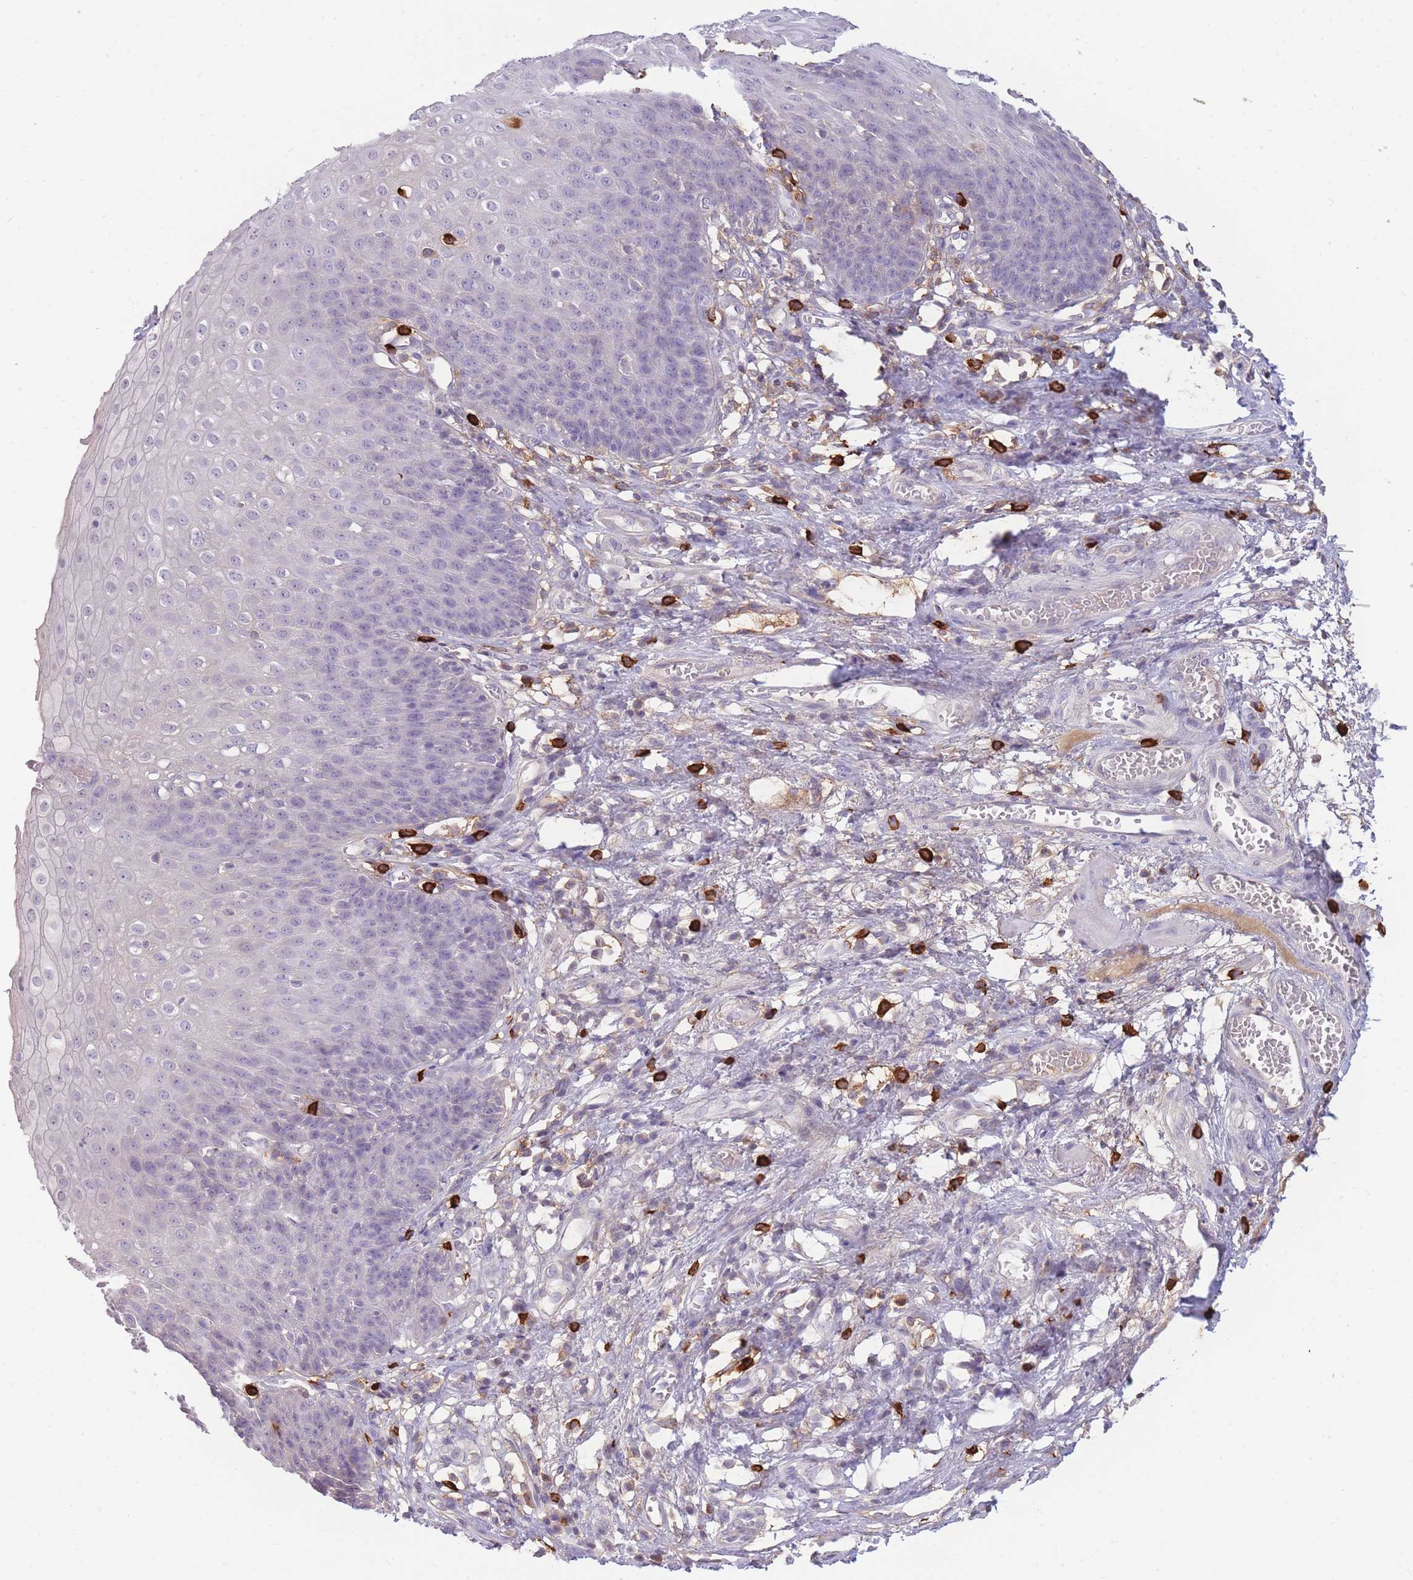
{"staining": {"intensity": "negative", "quantity": "none", "location": "none"}, "tissue": "esophagus", "cell_type": "Squamous epithelial cells", "image_type": "normal", "snomed": [{"axis": "morphology", "description": "Normal tissue, NOS"}, {"axis": "topography", "description": "Esophagus"}], "caption": "High power microscopy photomicrograph of an immunohistochemistry image of normal esophagus, revealing no significant positivity in squamous epithelial cells. (Brightfield microscopy of DAB (3,3'-diaminobenzidine) IHC at high magnification).", "gene": "TPSD1", "patient": {"sex": "male", "age": 71}}